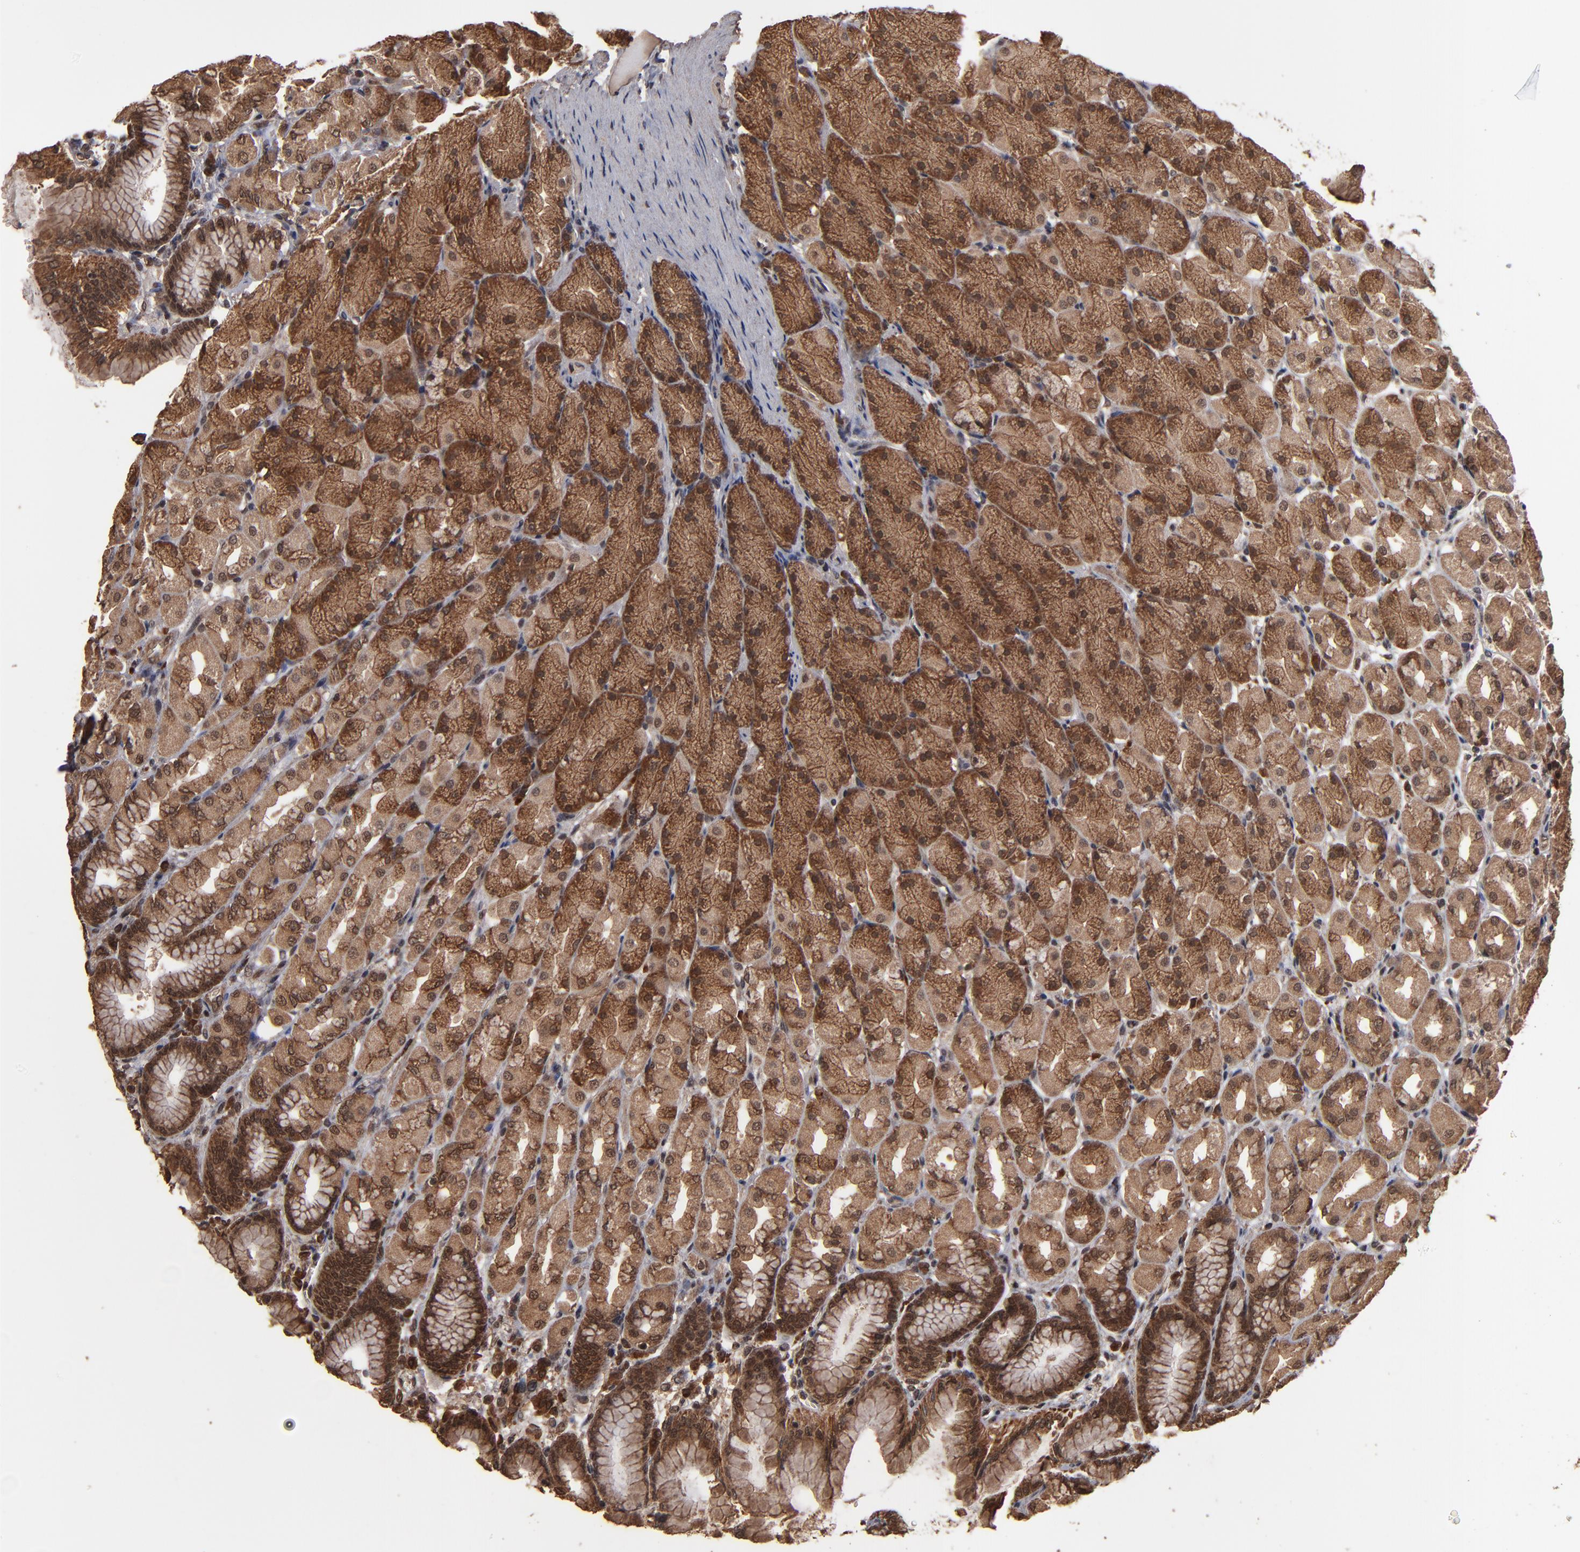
{"staining": {"intensity": "strong", "quantity": ">75%", "location": "cytoplasmic/membranous,nuclear"}, "tissue": "stomach", "cell_type": "Glandular cells", "image_type": "normal", "snomed": [{"axis": "morphology", "description": "Normal tissue, NOS"}, {"axis": "topography", "description": "Stomach, upper"}], "caption": "Benign stomach exhibits strong cytoplasmic/membranous,nuclear positivity in approximately >75% of glandular cells, visualized by immunohistochemistry.", "gene": "NXF2B", "patient": {"sex": "female", "age": 56}}